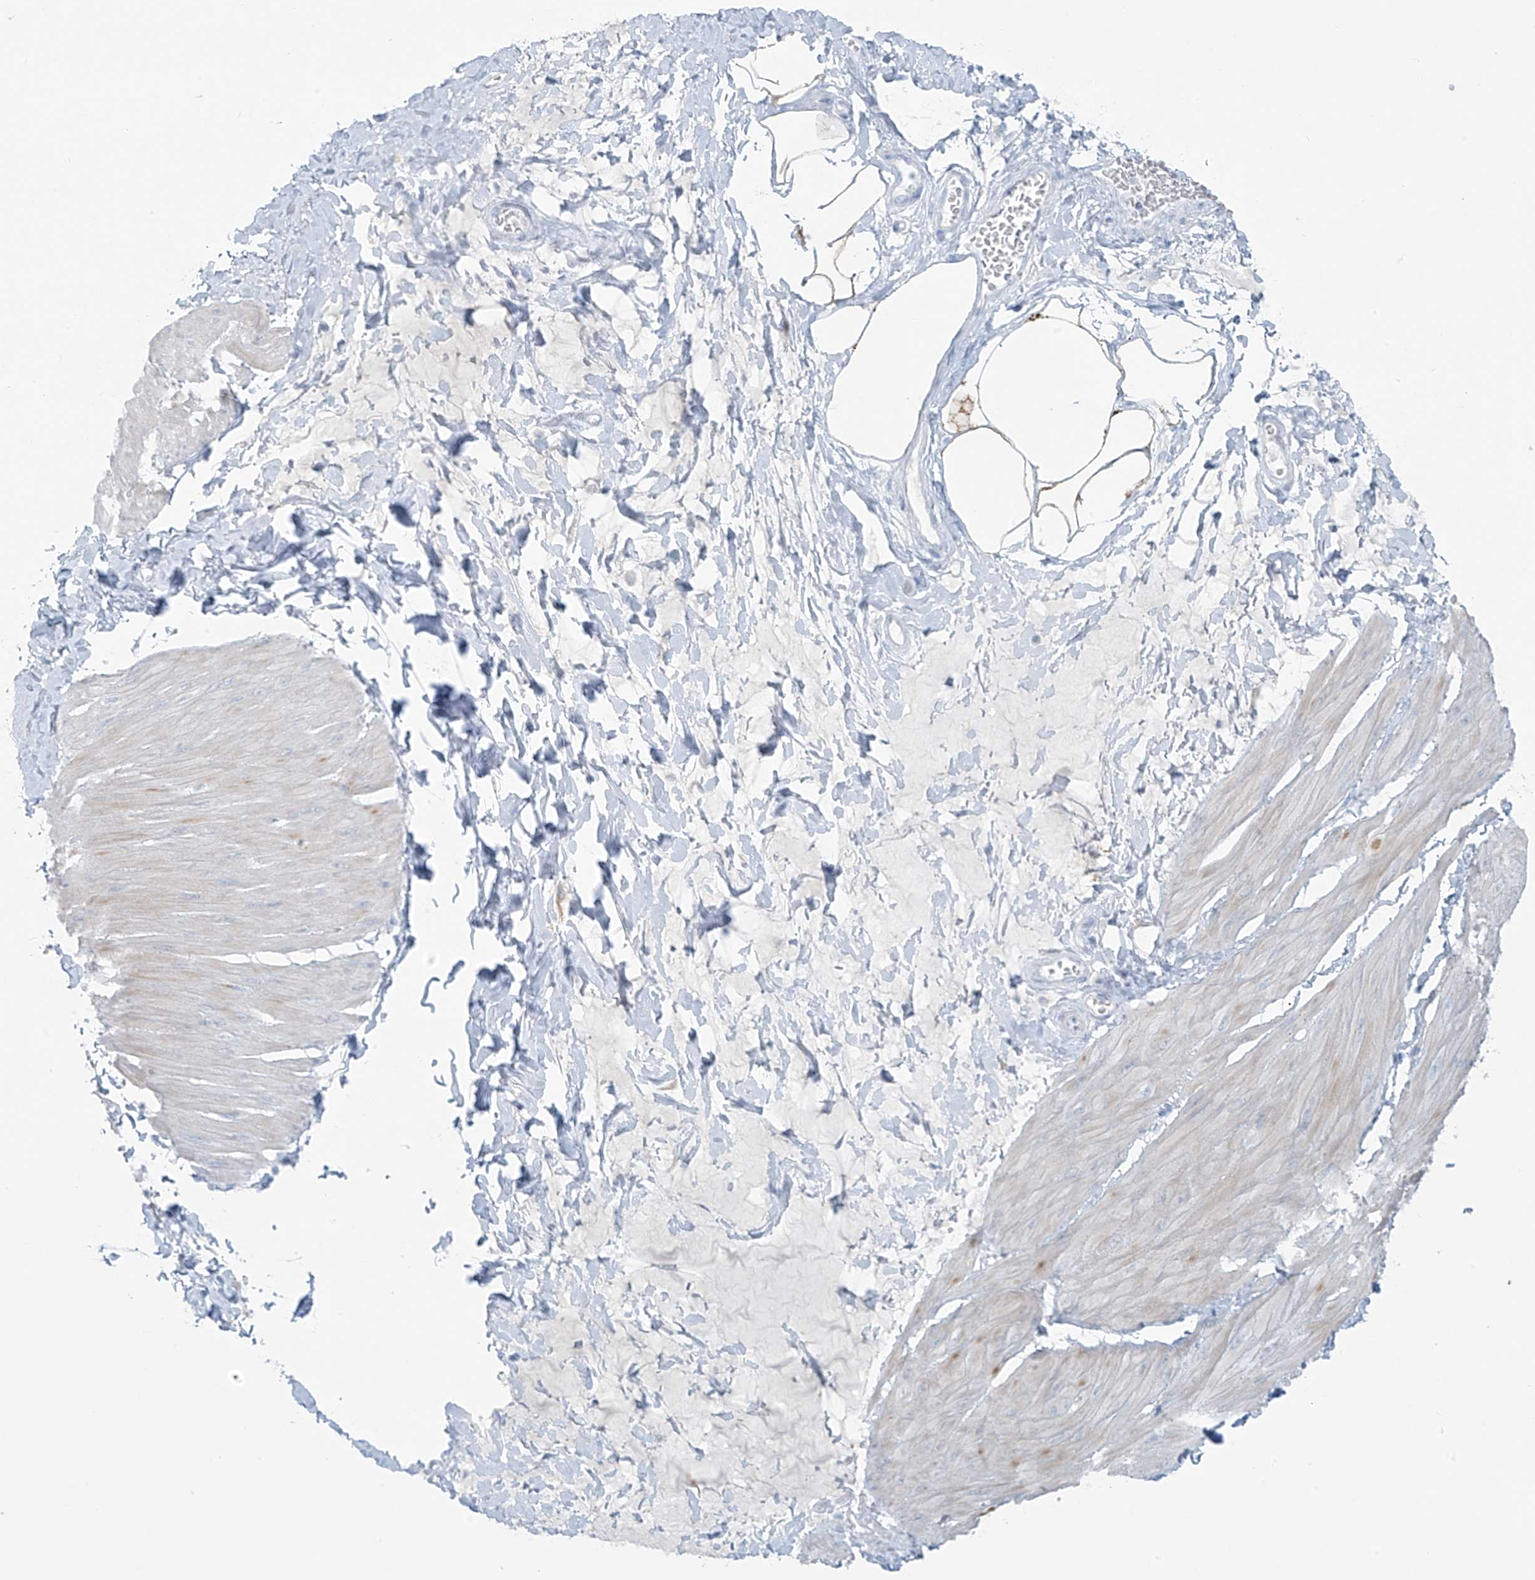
{"staining": {"intensity": "negative", "quantity": "none", "location": "none"}, "tissue": "smooth muscle", "cell_type": "Smooth muscle cells", "image_type": "normal", "snomed": [{"axis": "morphology", "description": "Urothelial carcinoma, High grade"}, {"axis": "topography", "description": "Urinary bladder"}], "caption": "Smooth muscle cells show no significant expression in benign smooth muscle. (DAB immunohistochemistry (IHC) visualized using brightfield microscopy, high magnification).", "gene": "SLC25A43", "patient": {"sex": "male", "age": 46}}